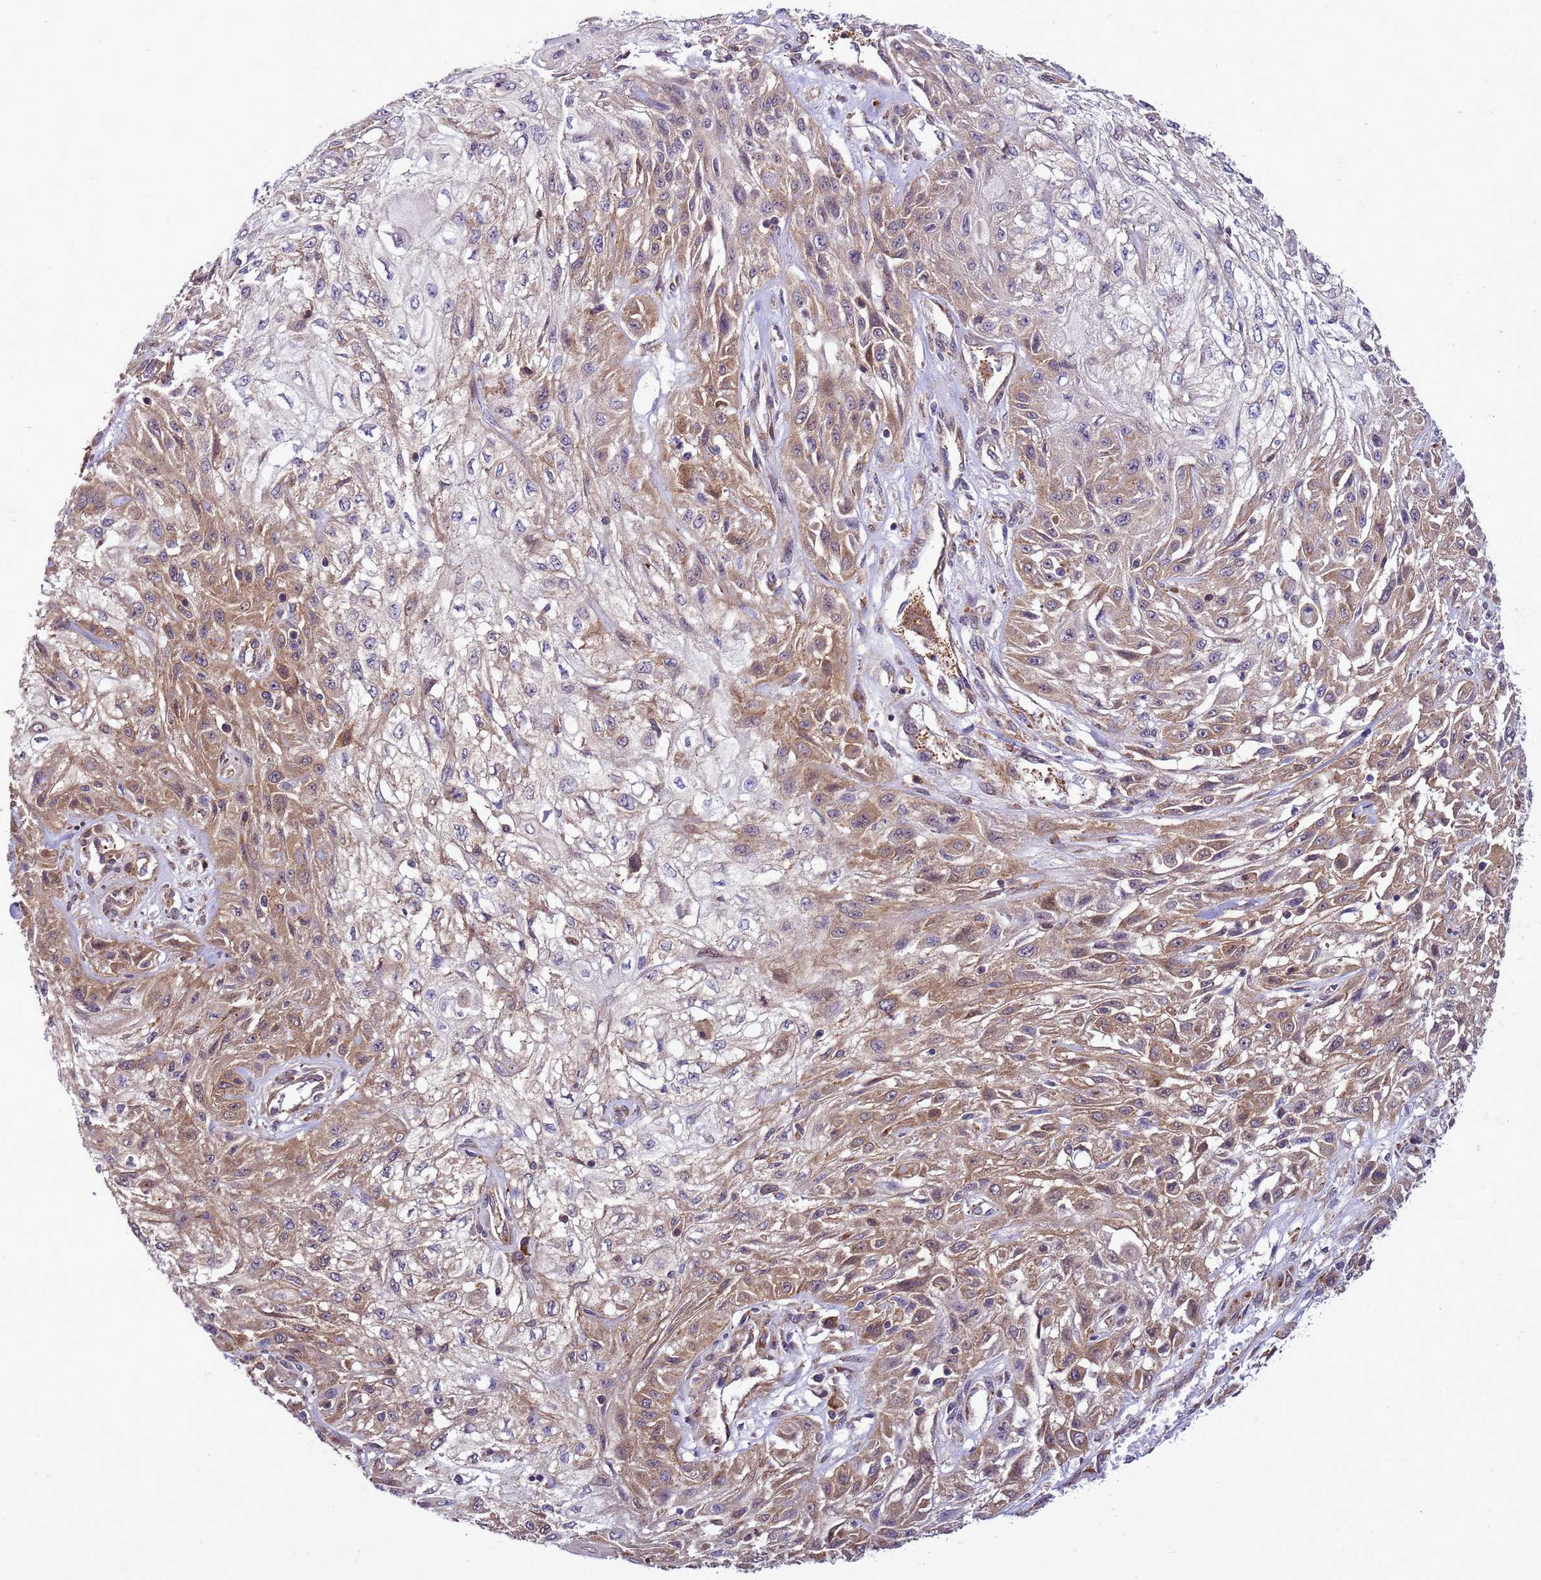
{"staining": {"intensity": "moderate", "quantity": "25%-75%", "location": "cytoplasmic/membranous"}, "tissue": "skin cancer", "cell_type": "Tumor cells", "image_type": "cancer", "snomed": [{"axis": "morphology", "description": "Squamous cell carcinoma, NOS"}, {"axis": "morphology", "description": "Squamous cell carcinoma, metastatic, NOS"}, {"axis": "topography", "description": "Skin"}, {"axis": "topography", "description": "Lymph node"}], "caption": "This is a micrograph of IHC staining of skin cancer (metastatic squamous cell carcinoma), which shows moderate positivity in the cytoplasmic/membranous of tumor cells.", "gene": "GEN1", "patient": {"sex": "male", "age": 75}}